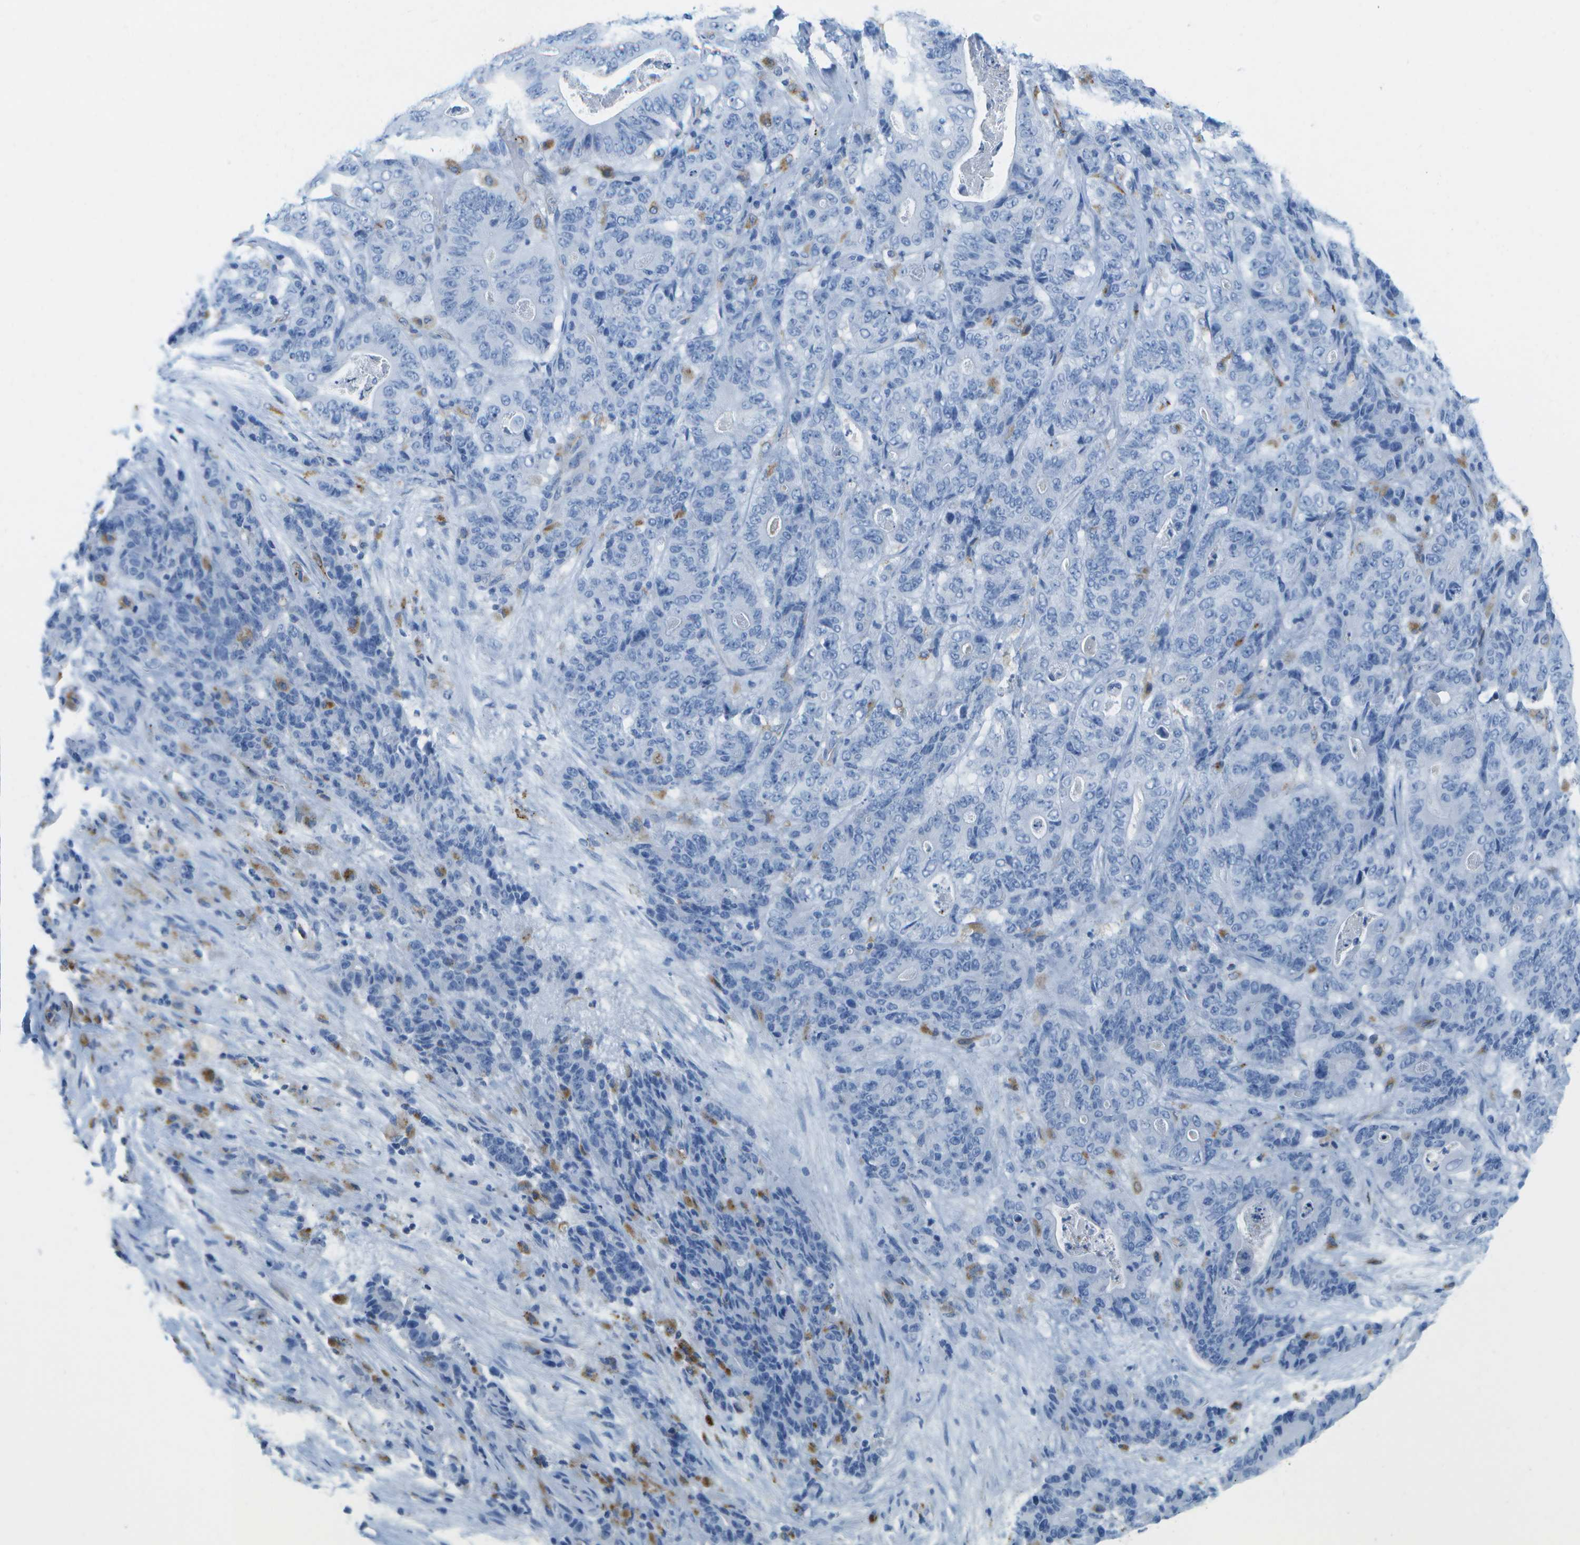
{"staining": {"intensity": "negative", "quantity": "none", "location": "none"}, "tissue": "stomach cancer", "cell_type": "Tumor cells", "image_type": "cancer", "snomed": [{"axis": "morphology", "description": "Adenocarcinoma, NOS"}, {"axis": "topography", "description": "Stomach"}], "caption": "This is an immunohistochemistry (IHC) histopathology image of stomach cancer. There is no expression in tumor cells.", "gene": "PRCP", "patient": {"sex": "female", "age": 73}}